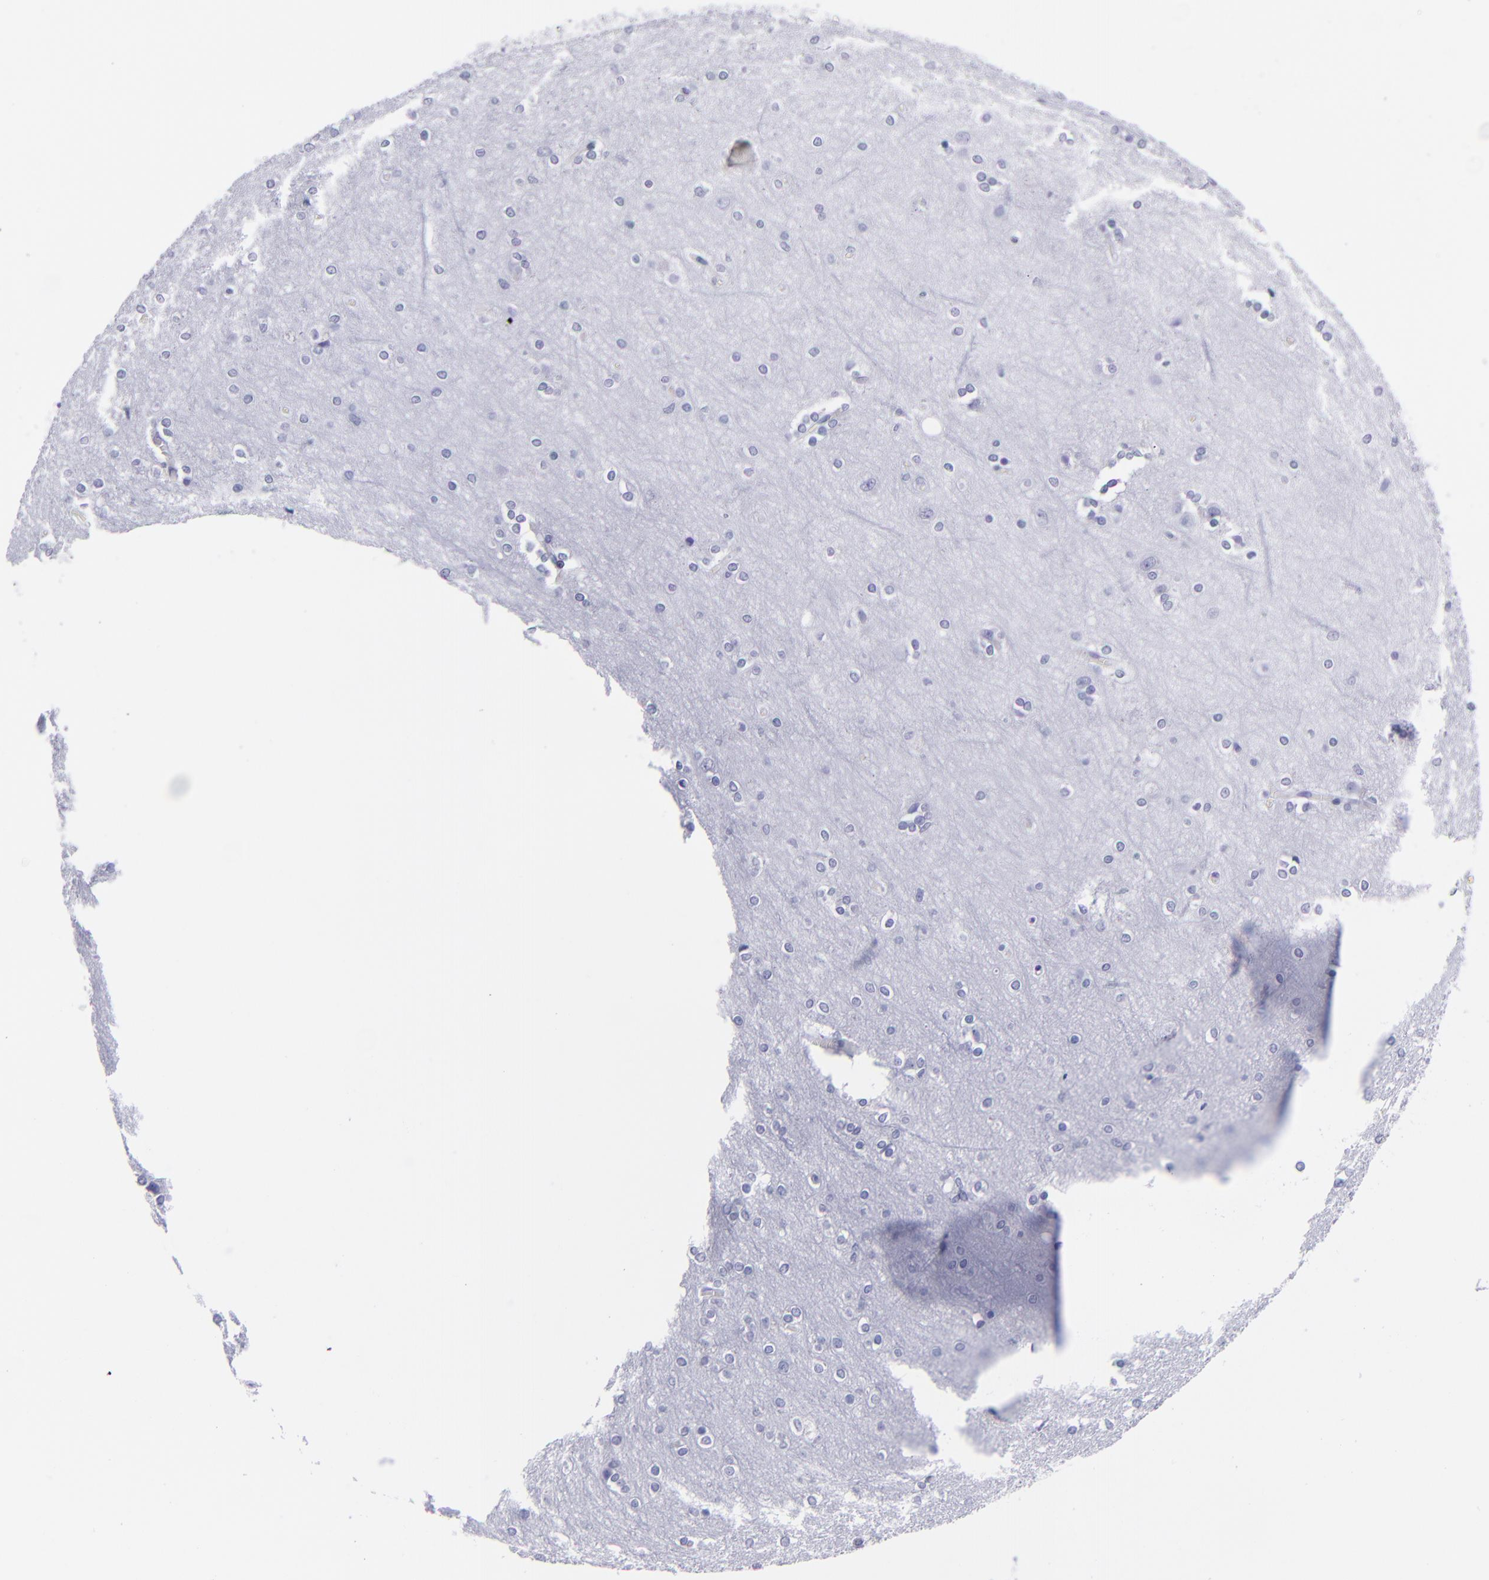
{"staining": {"intensity": "negative", "quantity": "none", "location": "none"}, "tissue": "cerebral cortex", "cell_type": "Endothelial cells", "image_type": "normal", "snomed": [{"axis": "morphology", "description": "Normal tissue, NOS"}, {"axis": "topography", "description": "Cerebral cortex"}], "caption": "A photomicrograph of cerebral cortex stained for a protein displays no brown staining in endothelial cells. (DAB (3,3'-diaminobenzidine) immunohistochemistry (IHC) visualized using brightfield microscopy, high magnification).", "gene": "CD6", "patient": {"sex": "female", "age": 54}}